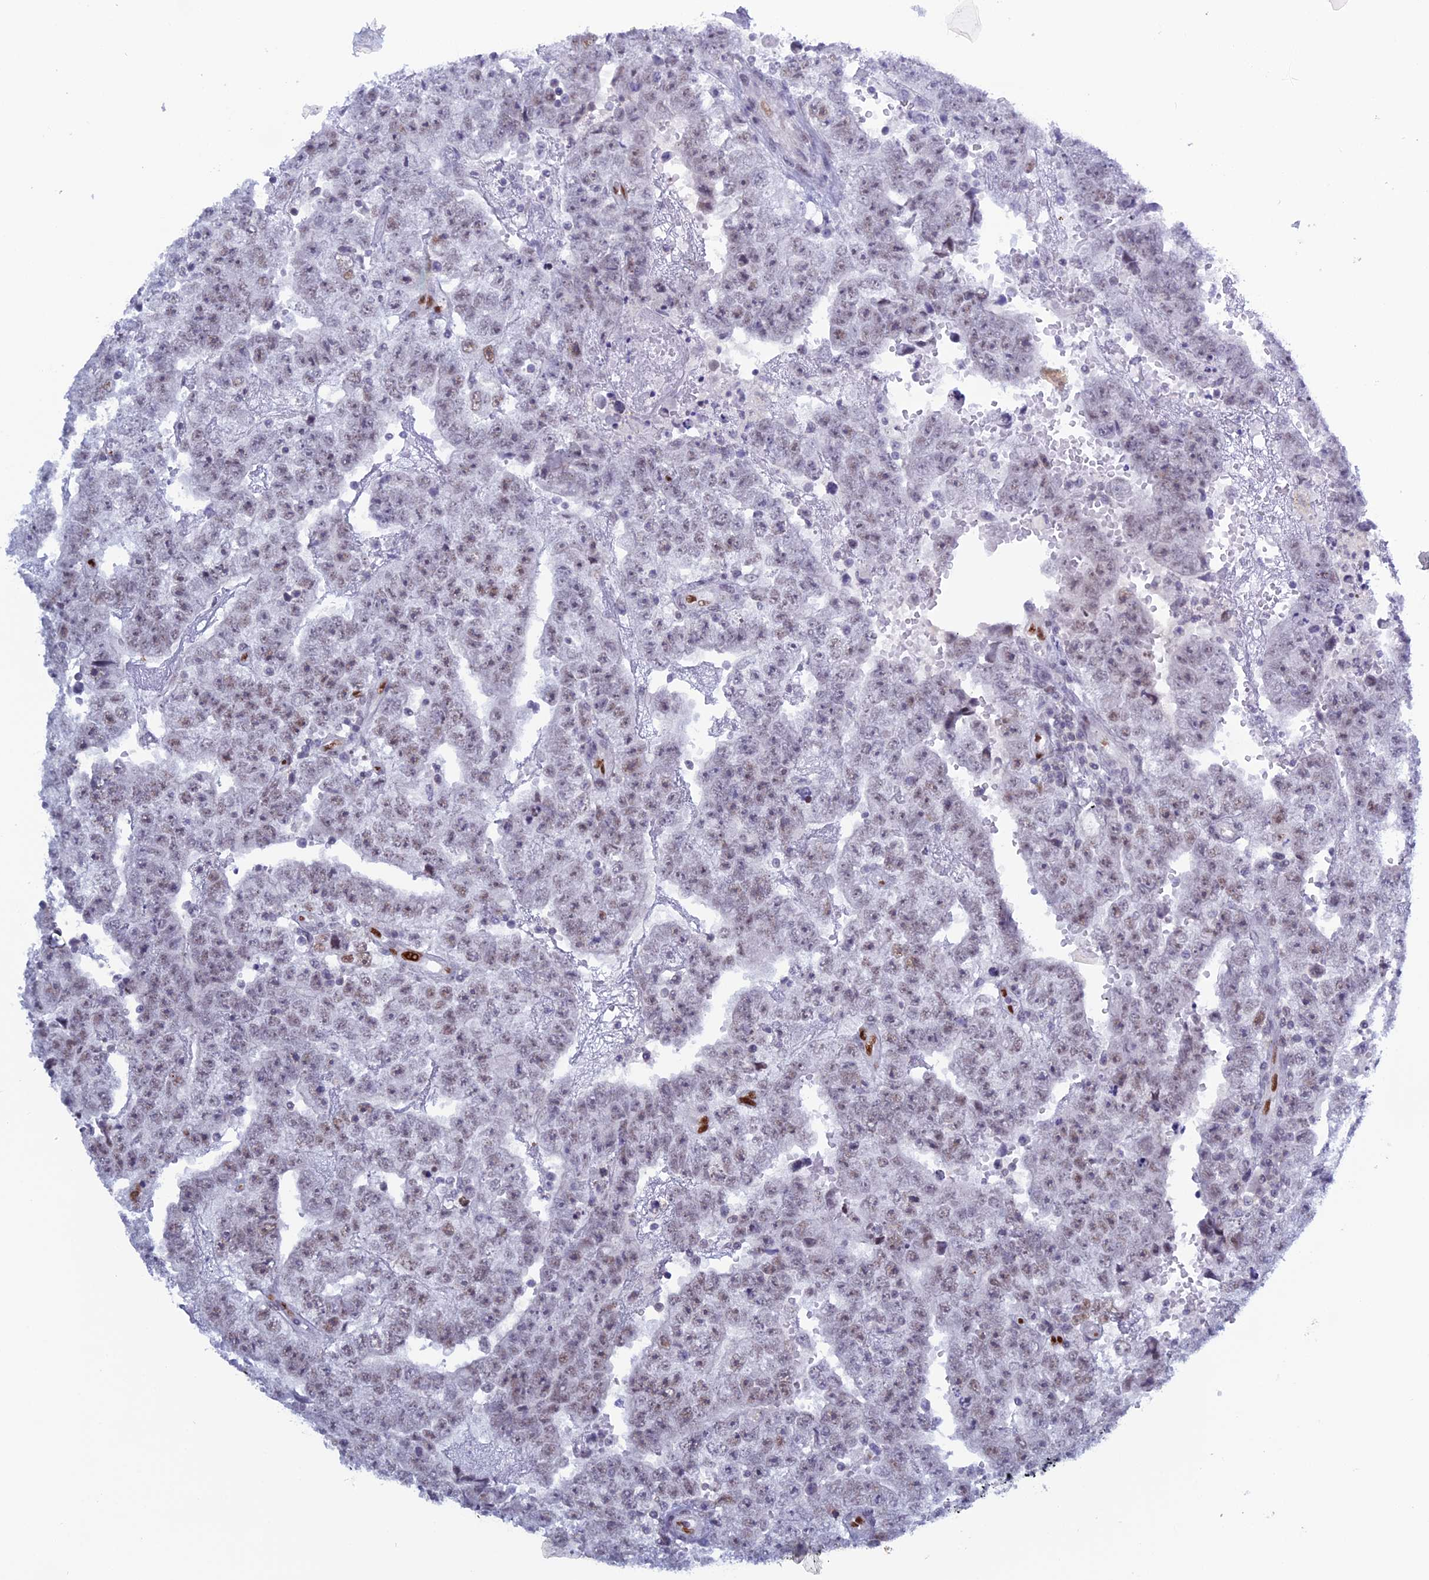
{"staining": {"intensity": "weak", "quantity": "<25%", "location": "nuclear"}, "tissue": "testis cancer", "cell_type": "Tumor cells", "image_type": "cancer", "snomed": [{"axis": "morphology", "description": "Carcinoma, Embryonal, NOS"}, {"axis": "topography", "description": "Testis"}], "caption": "This histopathology image is of testis cancer stained with IHC to label a protein in brown with the nuclei are counter-stained blue. There is no staining in tumor cells.", "gene": "NOL4L", "patient": {"sex": "male", "age": 25}}